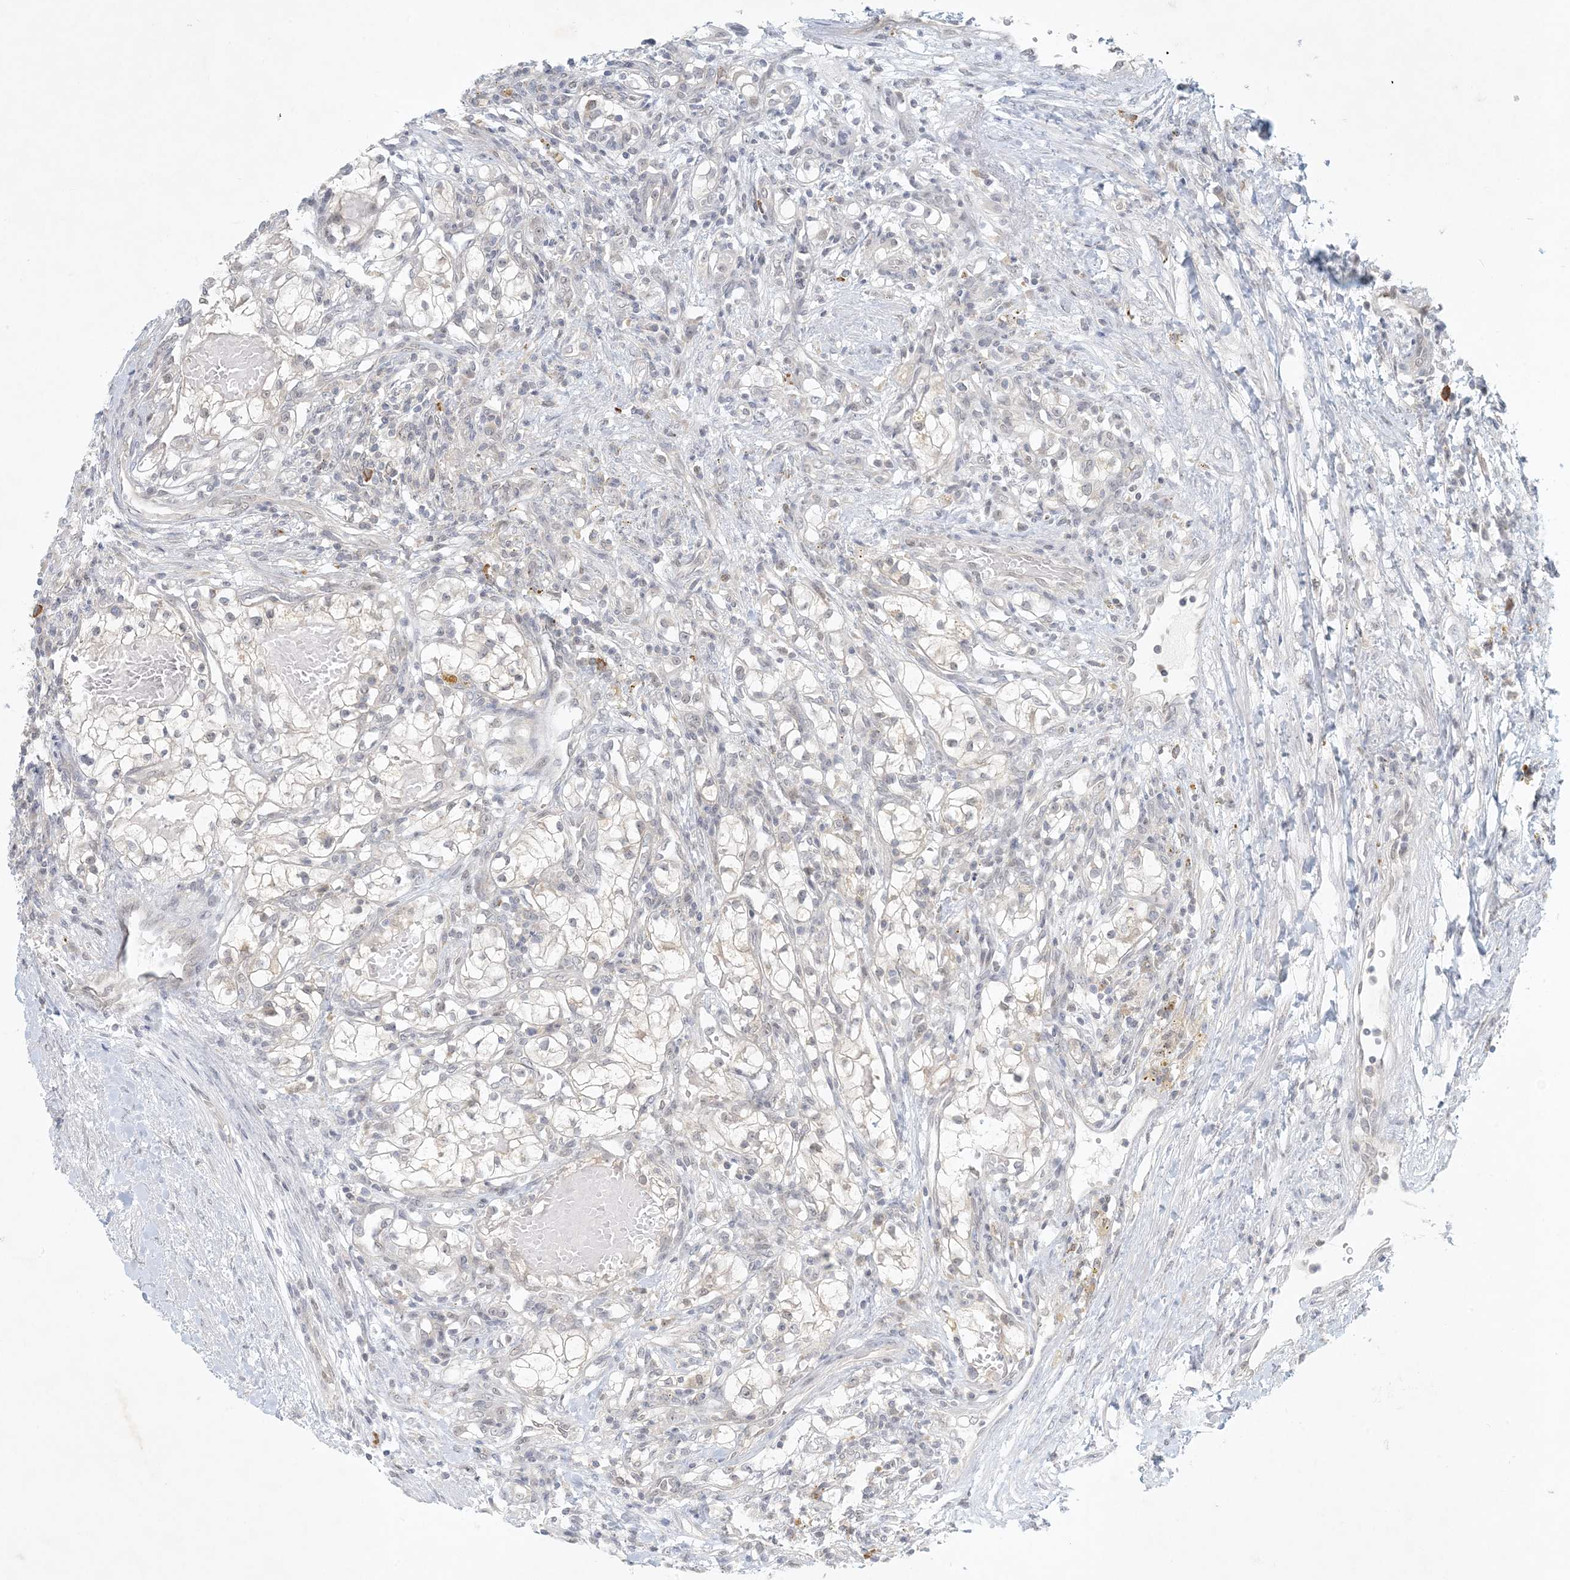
{"staining": {"intensity": "negative", "quantity": "none", "location": "none"}, "tissue": "renal cancer", "cell_type": "Tumor cells", "image_type": "cancer", "snomed": [{"axis": "morphology", "description": "Normal tissue, NOS"}, {"axis": "morphology", "description": "Adenocarcinoma, NOS"}, {"axis": "topography", "description": "Kidney"}], "caption": "DAB immunohistochemical staining of human renal cancer (adenocarcinoma) displays no significant positivity in tumor cells.", "gene": "OBI1", "patient": {"sex": "male", "age": 68}}